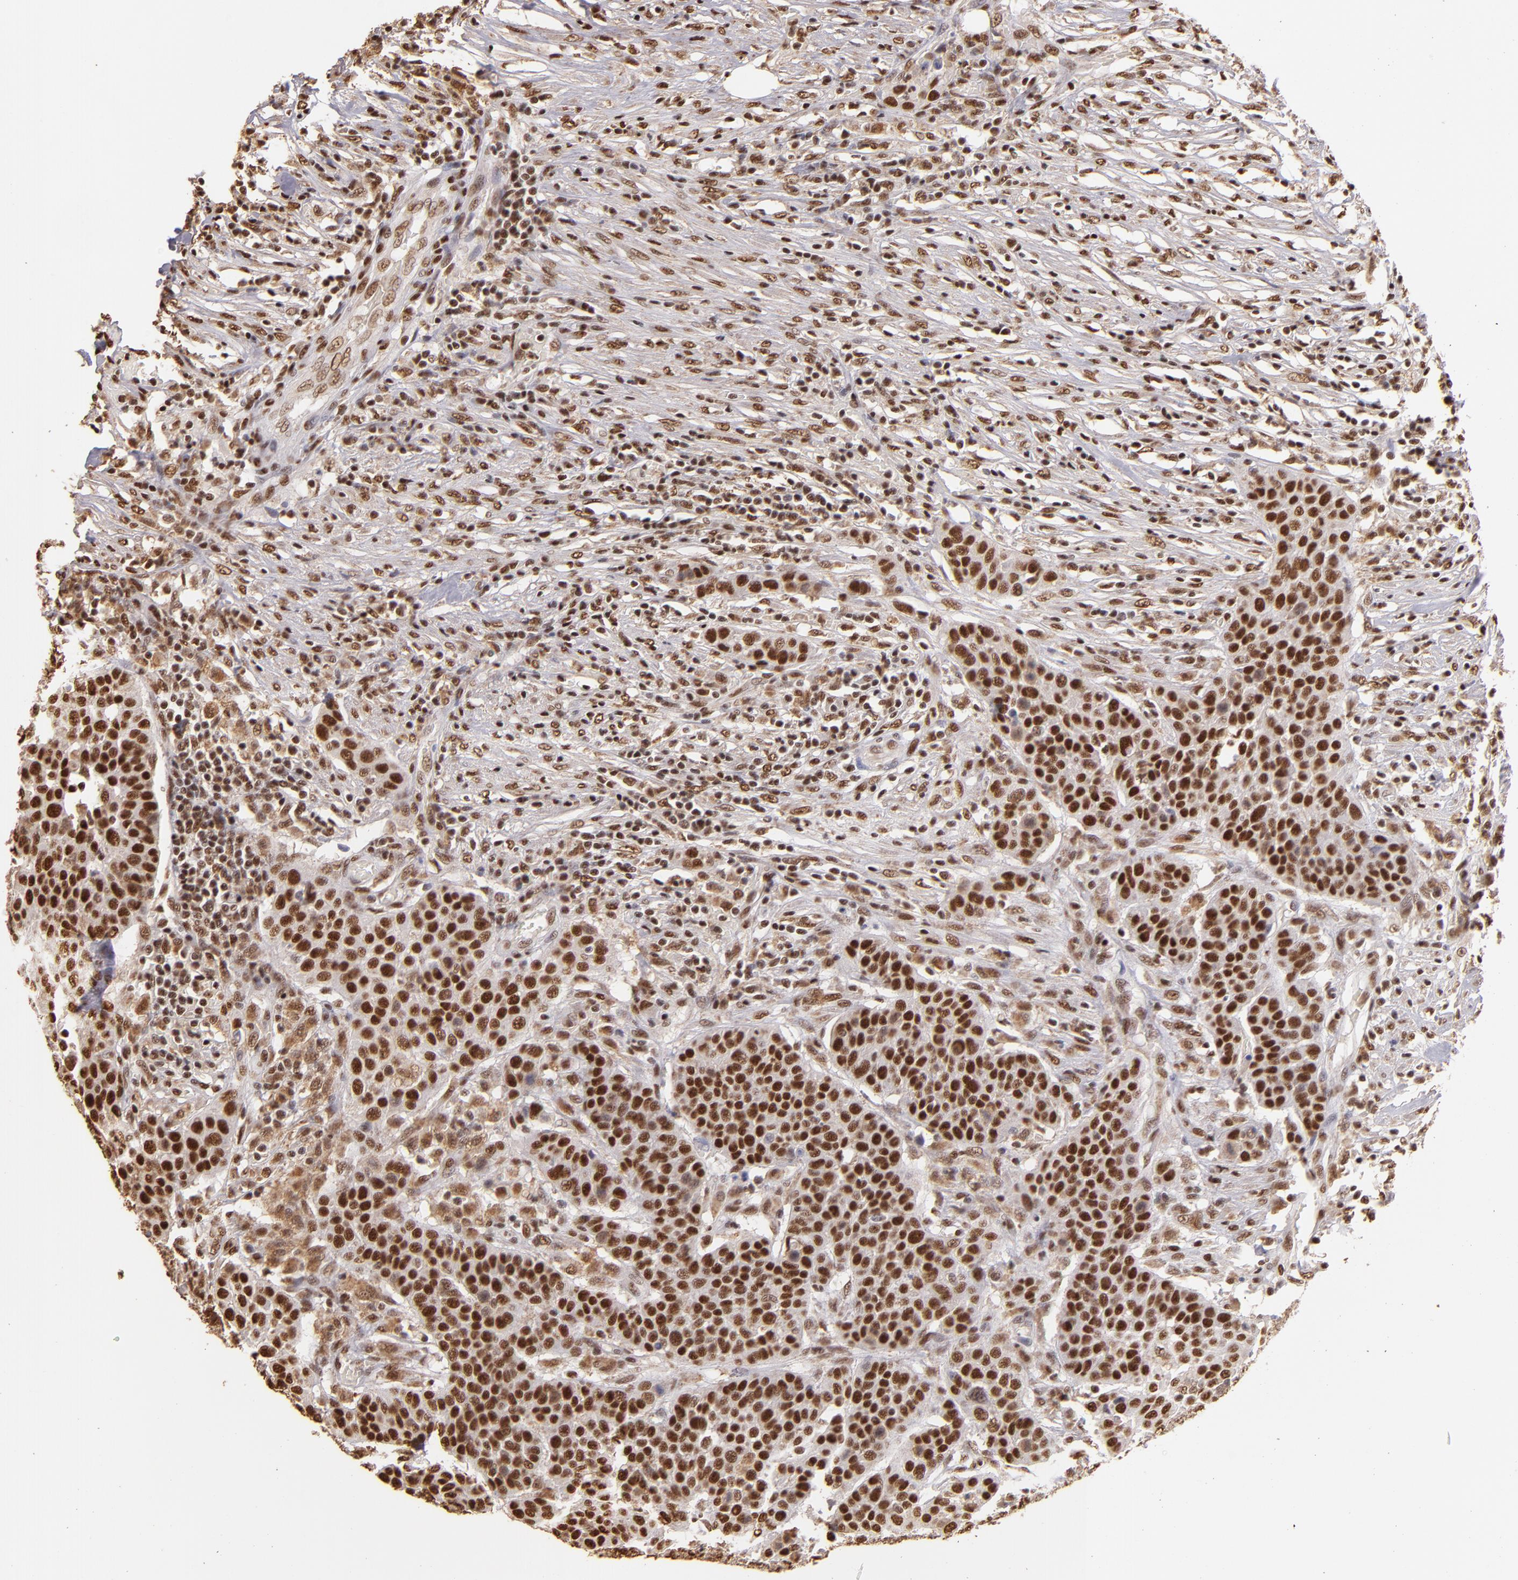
{"staining": {"intensity": "strong", "quantity": ">75%", "location": "cytoplasmic/membranous,nuclear"}, "tissue": "urothelial cancer", "cell_type": "Tumor cells", "image_type": "cancer", "snomed": [{"axis": "morphology", "description": "Urothelial carcinoma, High grade"}, {"axis": "topography", "description": "Urinary bladder"}], "caption": "Tumor cells display high levels of strong cytoplasmic/membranous and nuclear staining in approximately >75% of cells in high-grade urothelial carcinoma.", "gene": "SP1", "patient": {"sex": "male", "age": 74}}